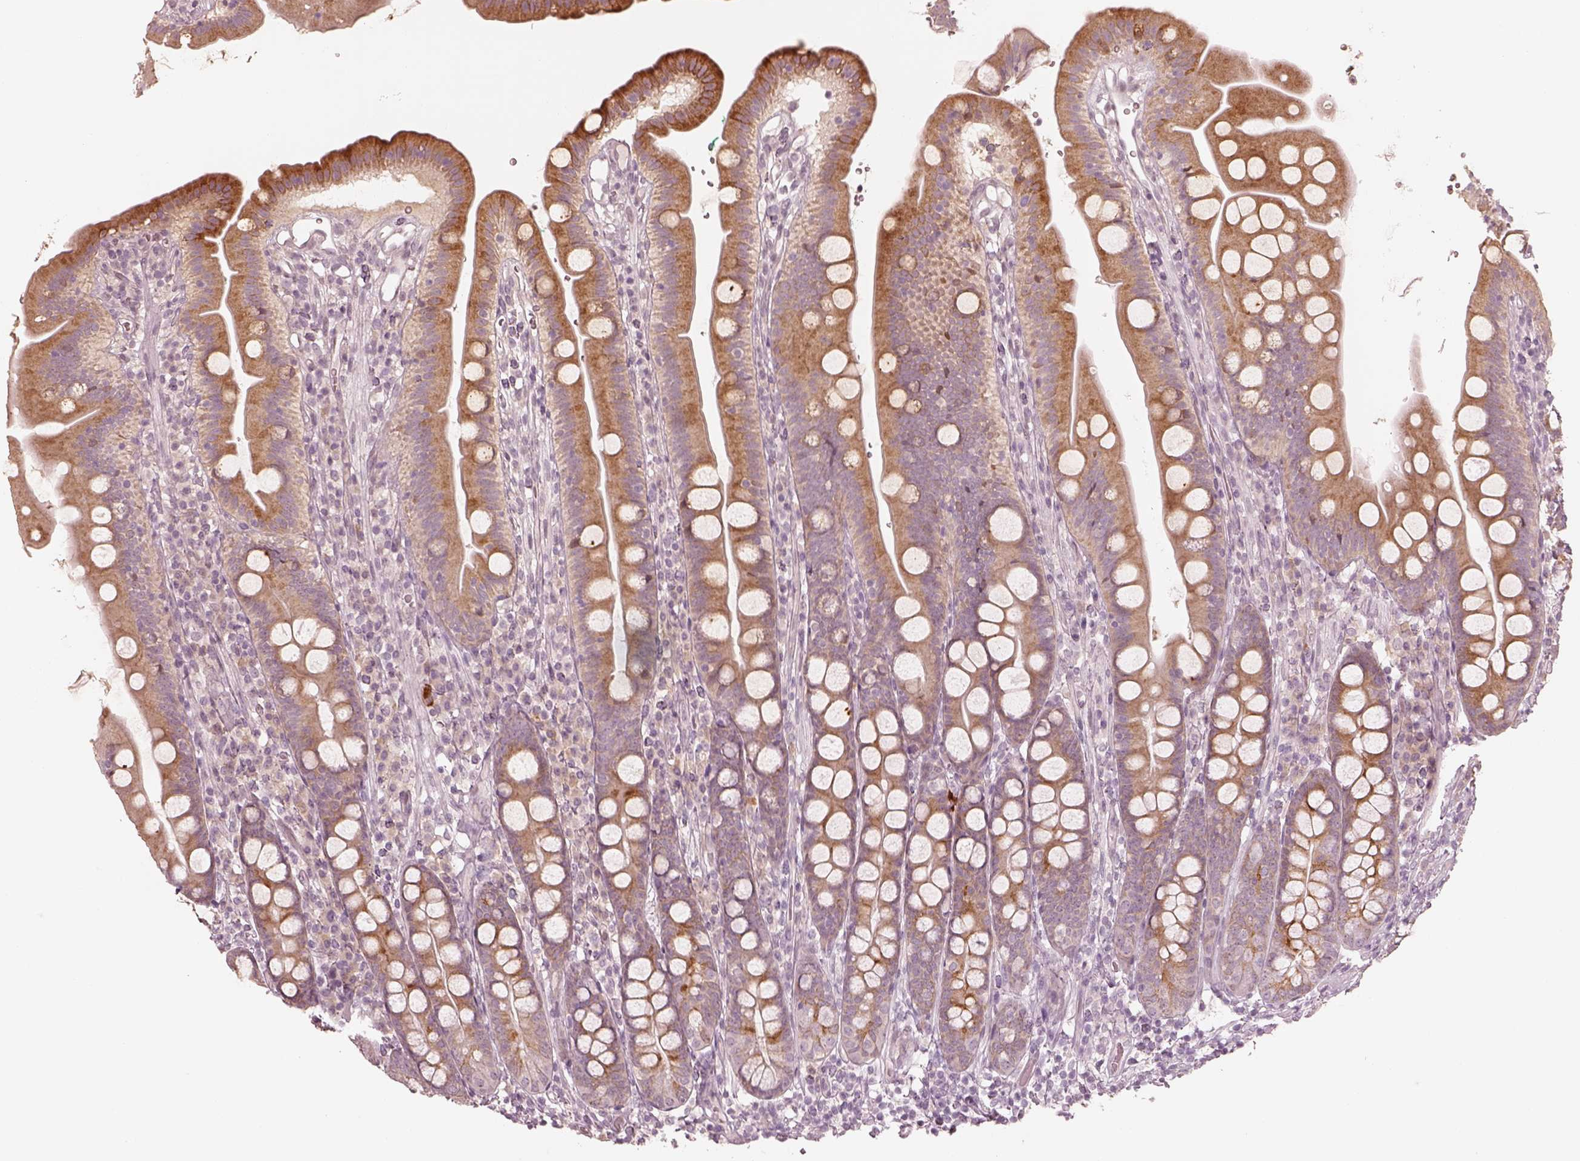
{"staining": {"intensity": "moderate", "quantity": "25%-75%", "location": "cytoplasmic/membranous"}, "tissue": "duodenum", "cell_type": "Glandular cells", "image_type": "normal", "snomed": [{"axis": "morphology", "description": "Normal tissue, NOS"}, {"axis": "topography", "description": "Duodenum"}], "caption": "Protein expression analysis of normal human duodenum reveals moderate cytoplasmic/membranous staining in approximately 25%-75% of glandular cells. (brown staining indicates protein expression, while blue staining denotes nuclei).", "gene": "ACACB", "patient": {"sex": "female", "age": 67}}